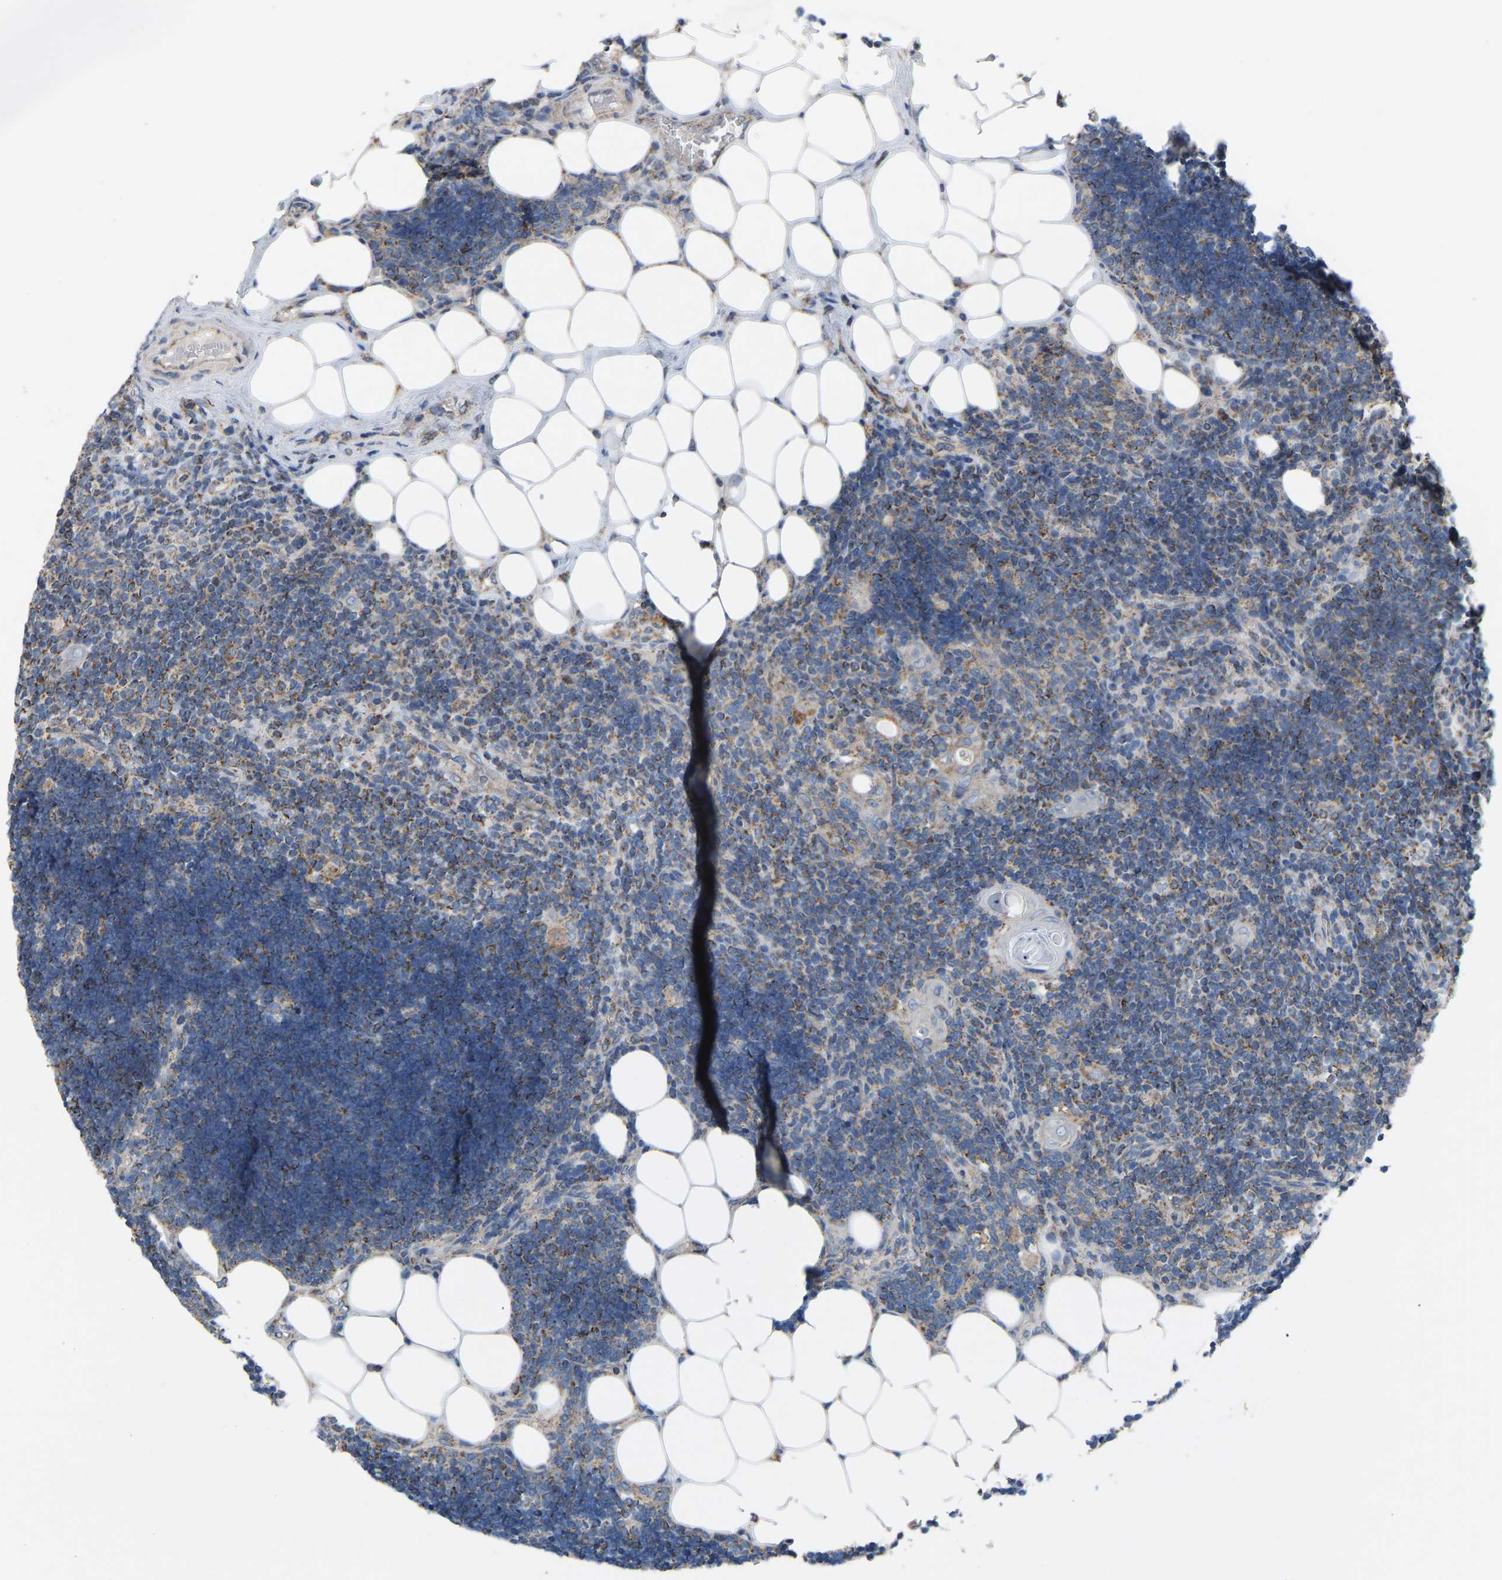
{"staining": {"intensity": "moderate", "quantity": "<25%", "location": "cytoplasmic/membranous"}, "tissue": "lymph node", "cell_type": "Germinal center cells", "image_type": "normal", "snomed": [{"axis": "morphology", "description": "Normal tissue, NOS"}, {"axis": "topography", "description": "Lymph node"}], "caption": "This photomicrograph shows IHC staining of benign human lymph node, with low moderate cytoplasmic/membranous positivity in about <25% of germinal center cells.", "gene": "BCL10", "patient": {"sex": "male", "age": 33}}